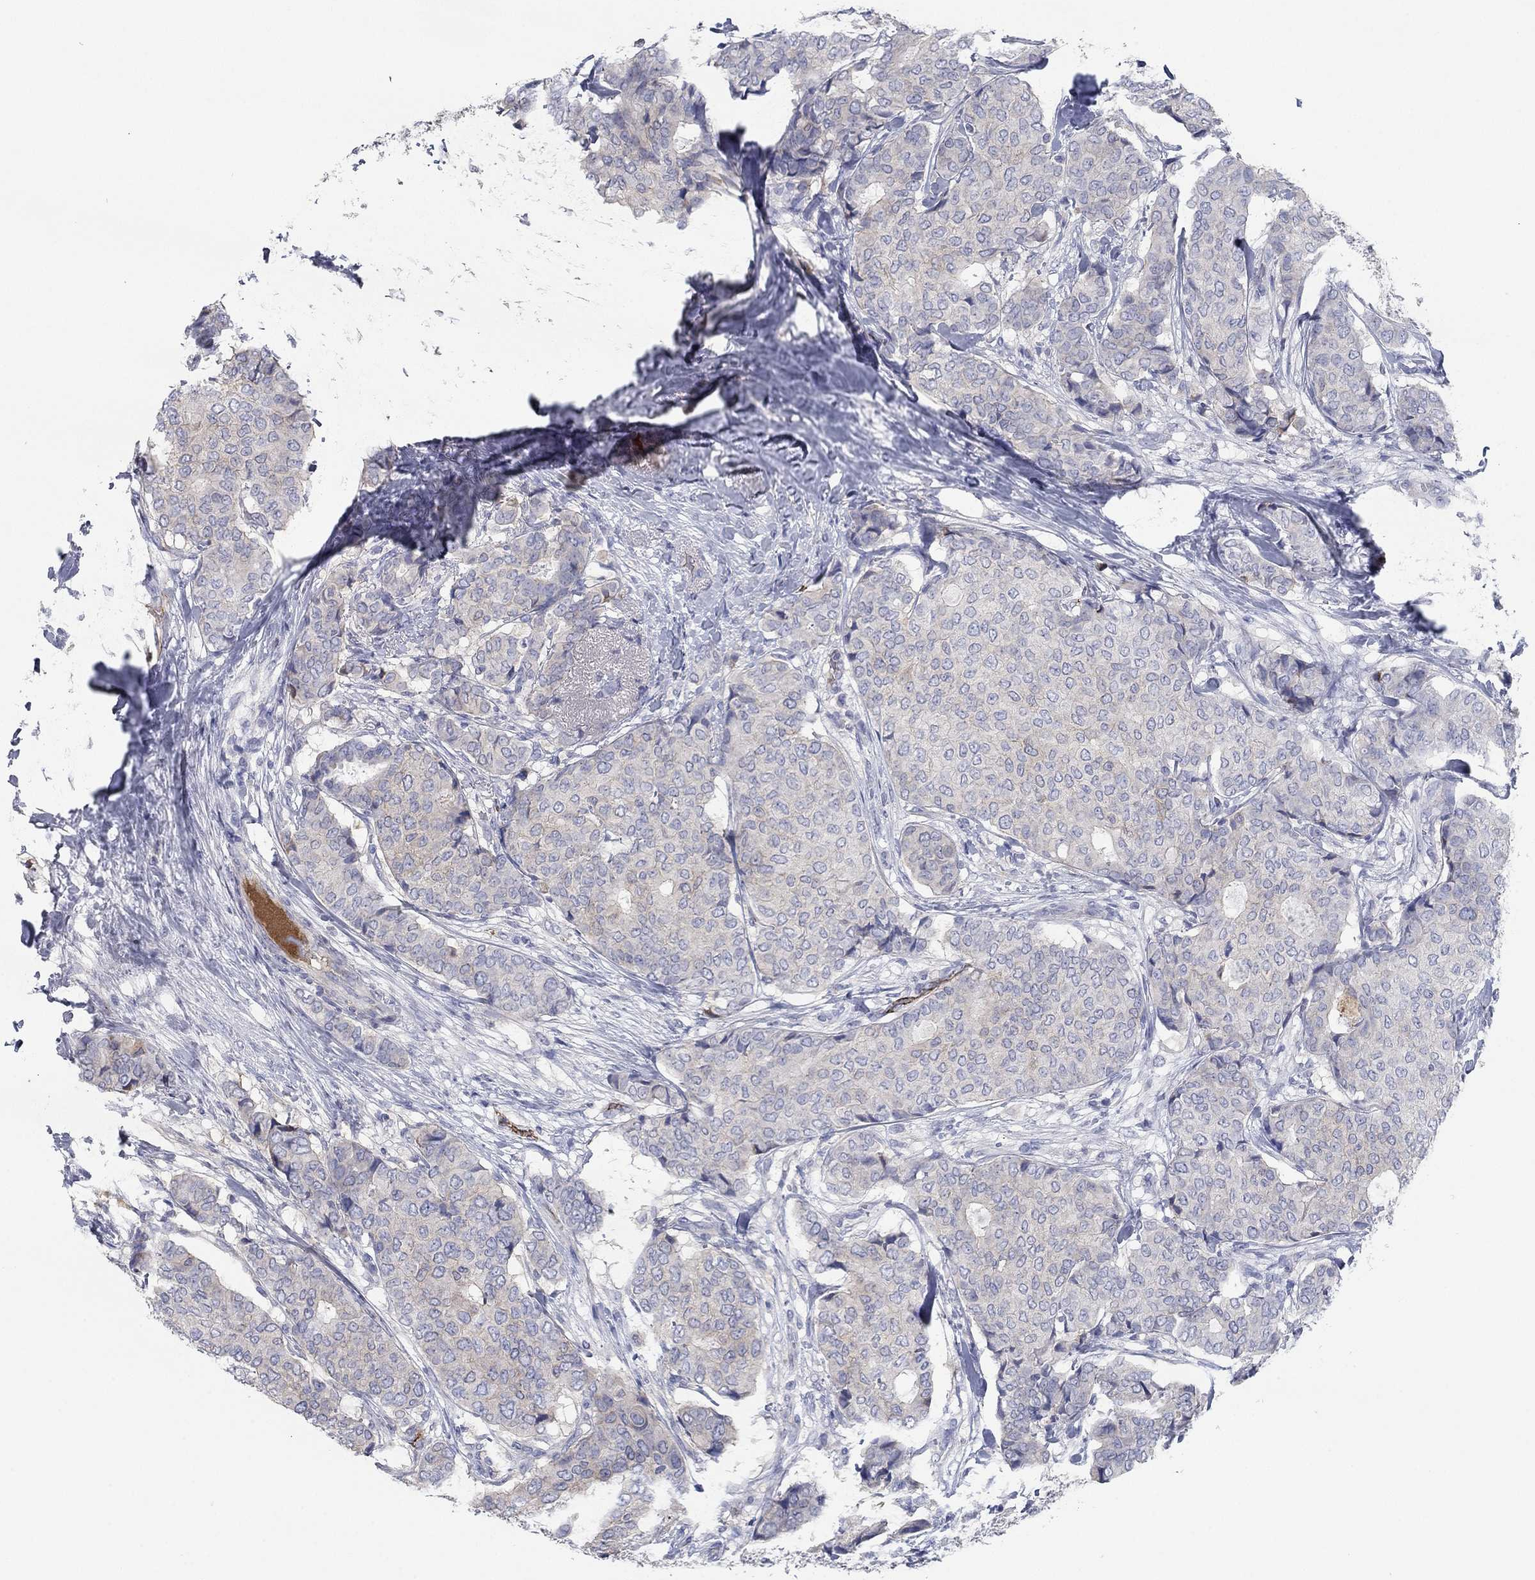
{"staining": {"intensity": "negative", "quantity": "none", "location": "none"}, "tissue": "breast cancer", "cell_type": "Tumor cells", "image_type": "cancer", "snomed": [{"axis": "morphology", "description": "Duct carcinoma"}, {"axis": "topography", "description": "Breast"}], "caption": "Tumor cells show no significant protein staining in breast cancer.", "gene": "APOC3", "patient": {"sex": "female", "age": 75}}